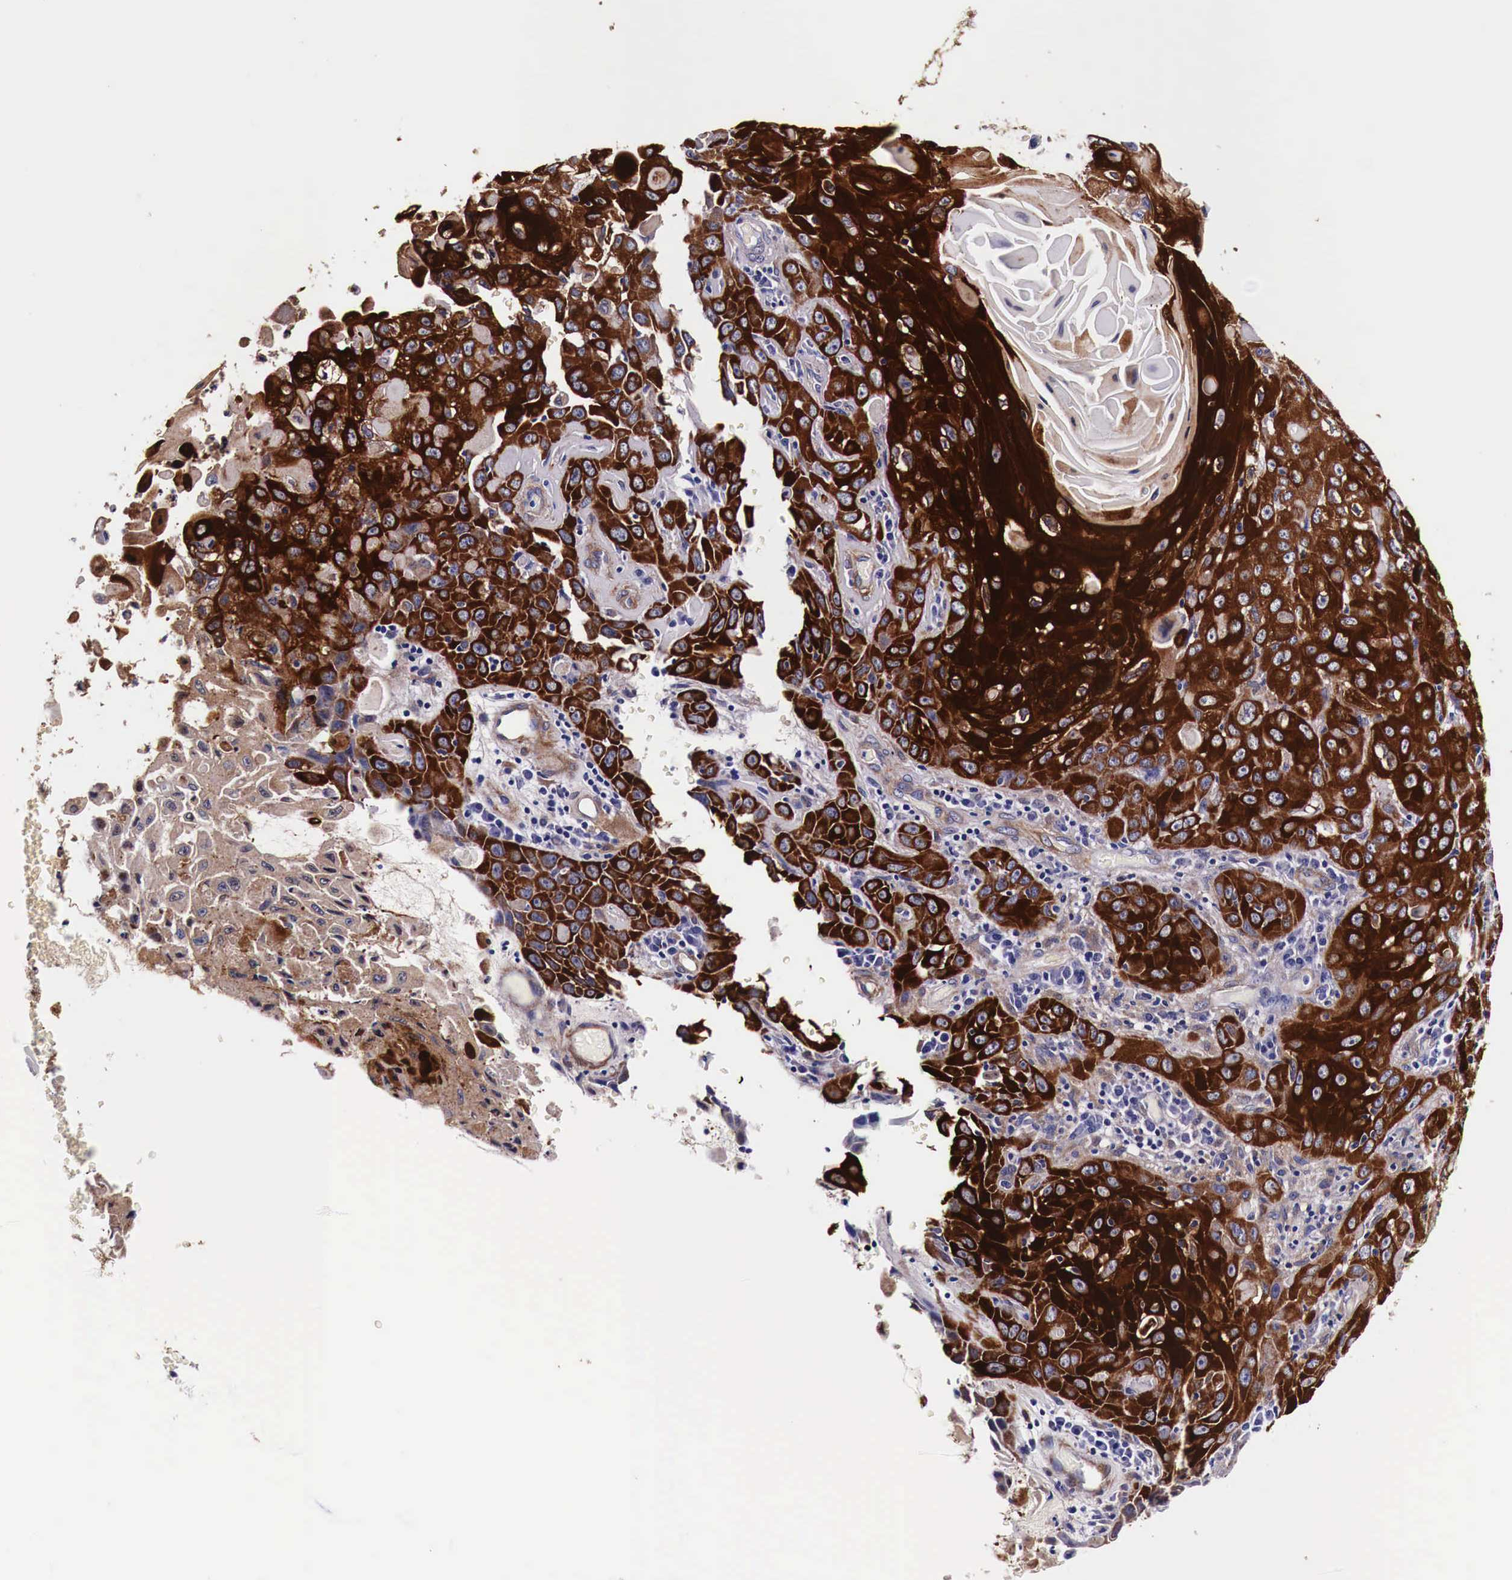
{"staining": {"intensity": "strong", "quantity": ">75%", "location": "cytoplasmic/membranous"}, "tissue": "skin cancer", "cell_type": "Tumor cells", "image_type": "cancer", "snomed": [{"axis": "morphology", "description": "Squamous cell carcinoma, NOS"}, {"axis": "topography", "description": "Skin"}], "caption": "A high amount of strong cytoplasmic/membranous expression is identified in approximately >75% of tumor cells in skin squamous cell carcinoma tissue.", "gene": "HSPB1", "patient": {"sex": "male", "age": 84}}